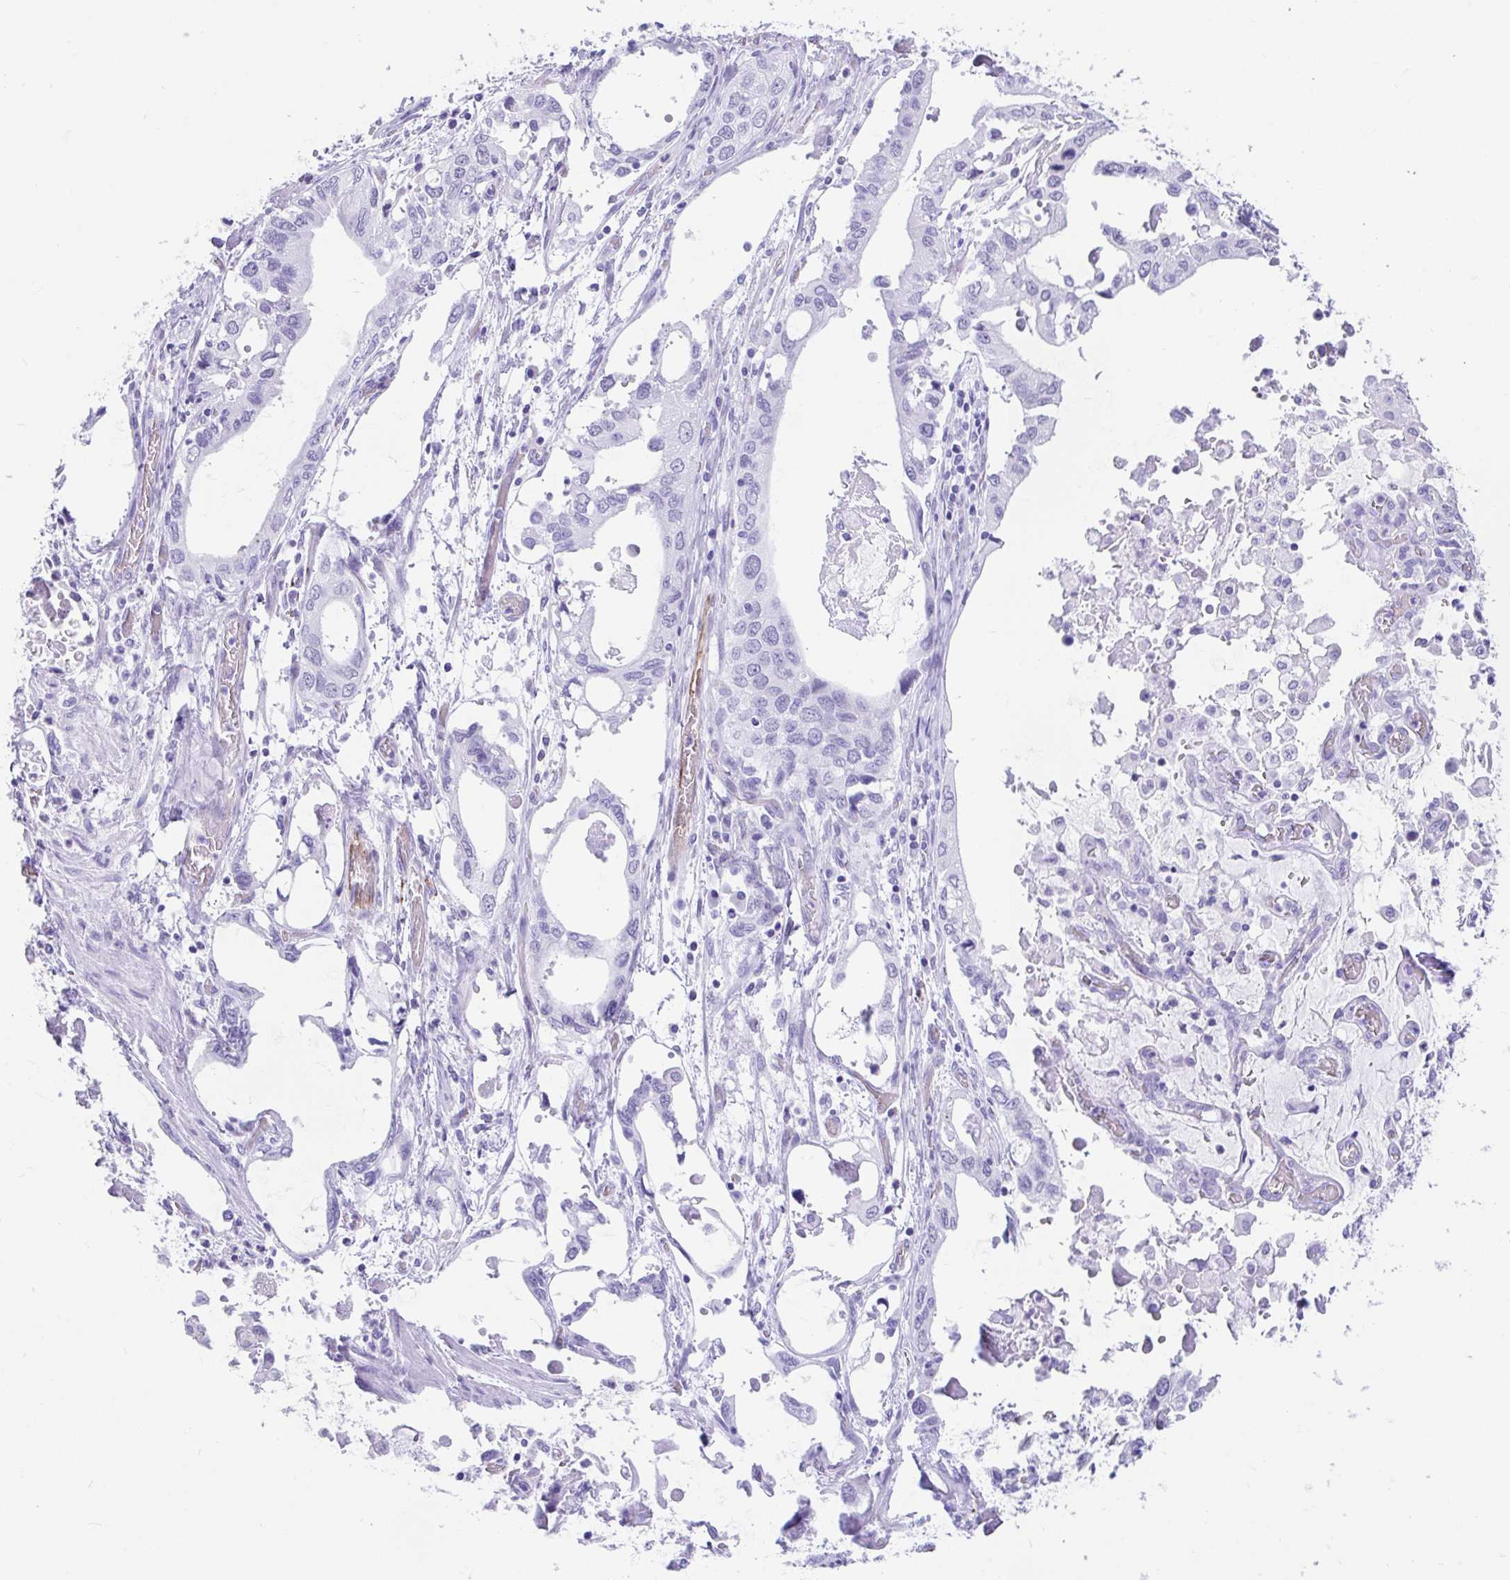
{"staining": {"intensity": "negative", "quantity": "none", "location": "none"}, "tissue": "stomach cancer", "cell_type": "Tumor cells", "image_type": "cancer", "snomed": [{"axis": "morphology", "description": "Adenocarcinoma, NOS"}, {"axis": "topography", "description": "Stomach, upper"}], "caption": "Human adenocarcinoma (stomach) stained for a protein using immunohistochemistry demonstrates no staining in tumor cells.", "gene": "FAM107A", "patient": {"sex": "male", "age": 74}}